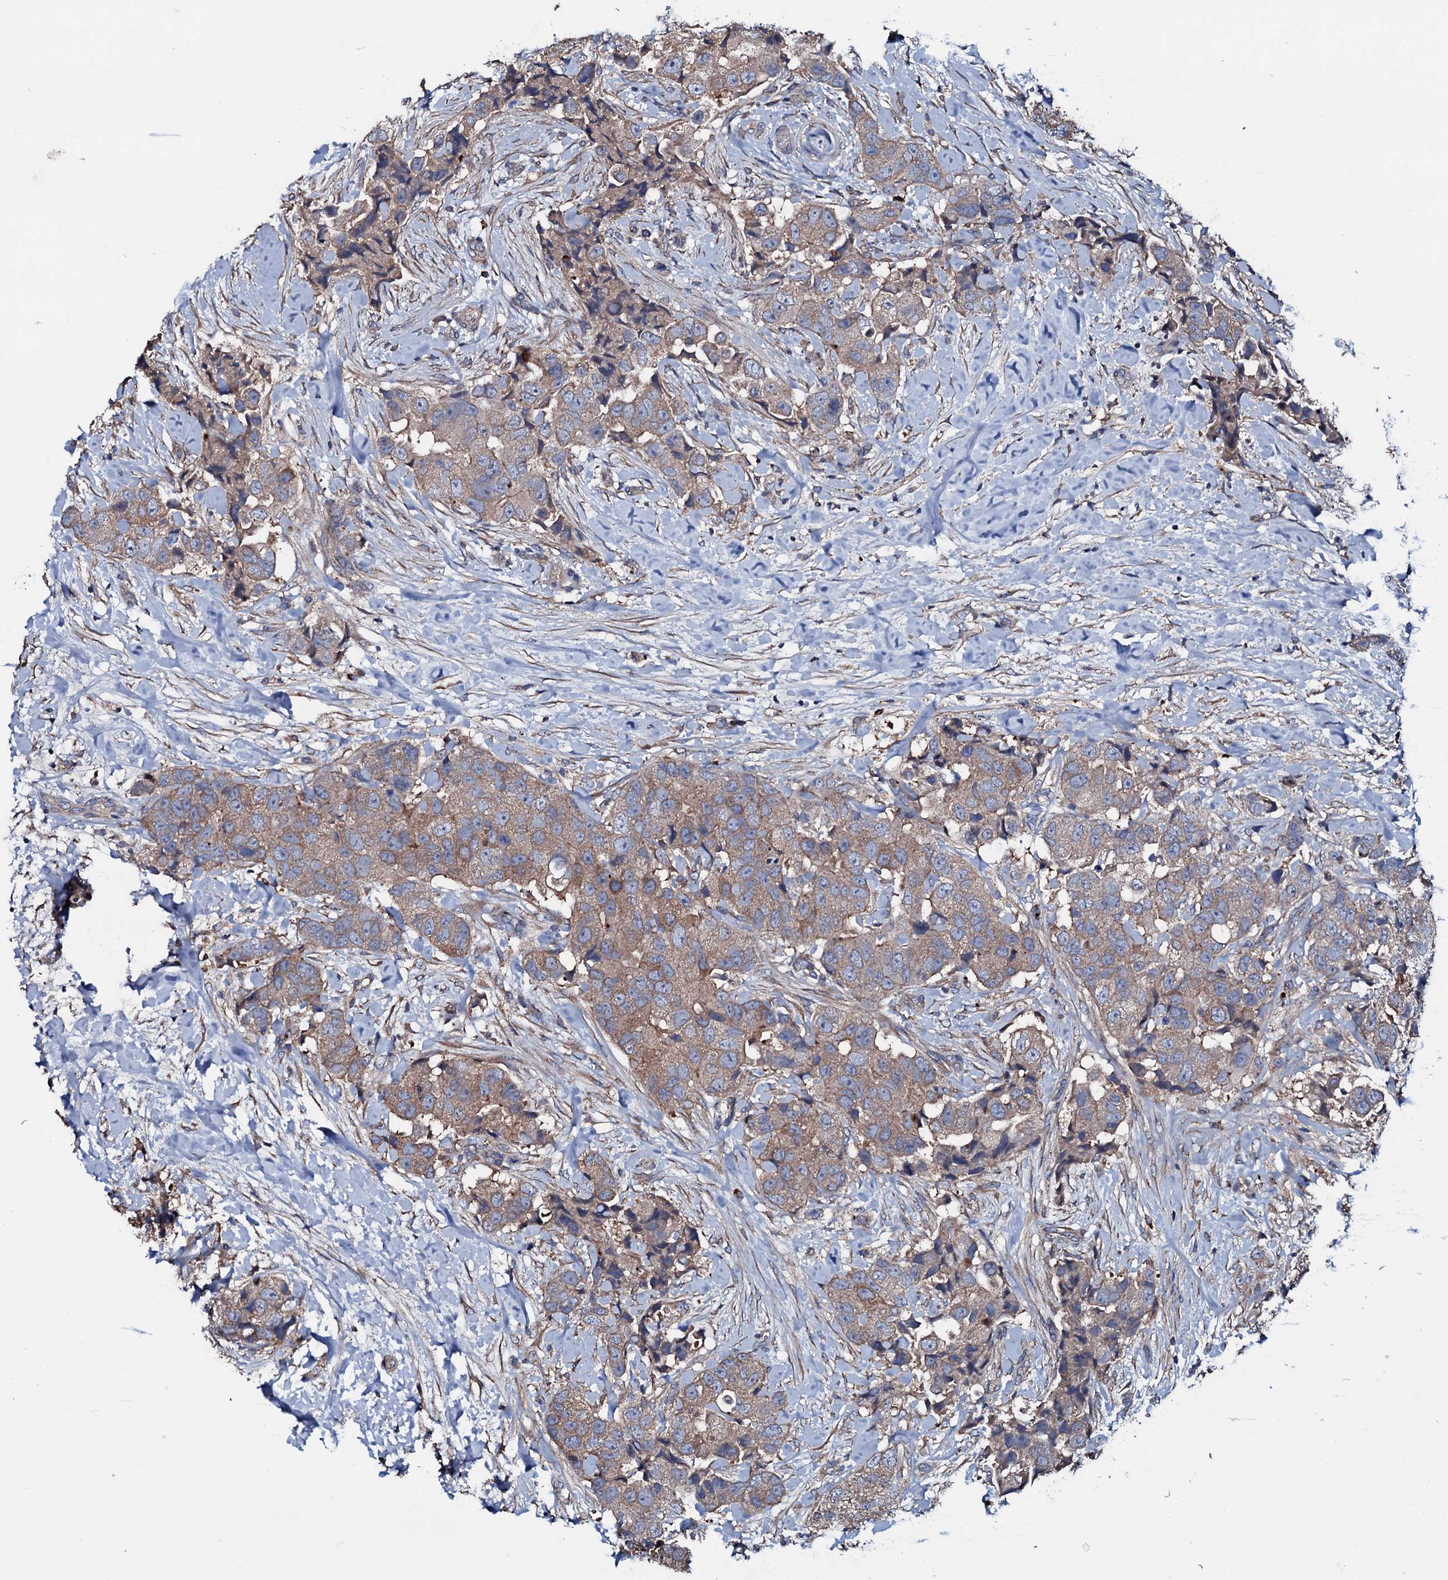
{"staining": {"intensity": "moderate", "quantity": ">75%", "location": "cytoplasmic/membranous"}, "tissue": "breast cancer", "cell_type": "Tumor cells", "image_type": "cancer", "snomed": [{"axis": "morphology", "description": "Normal tissue, NOS"}, {"axis": "morphology", "description": "Duct carcinoma"}, {"axis": "topography", "description": "Breast"}], "caption": "Tumor cells show moderate cytoplasmic/membranous positivity in about >75% of cells in breast cancer.", "gene": "NEK1", "patient": {"sex": "female", "age": 62}}